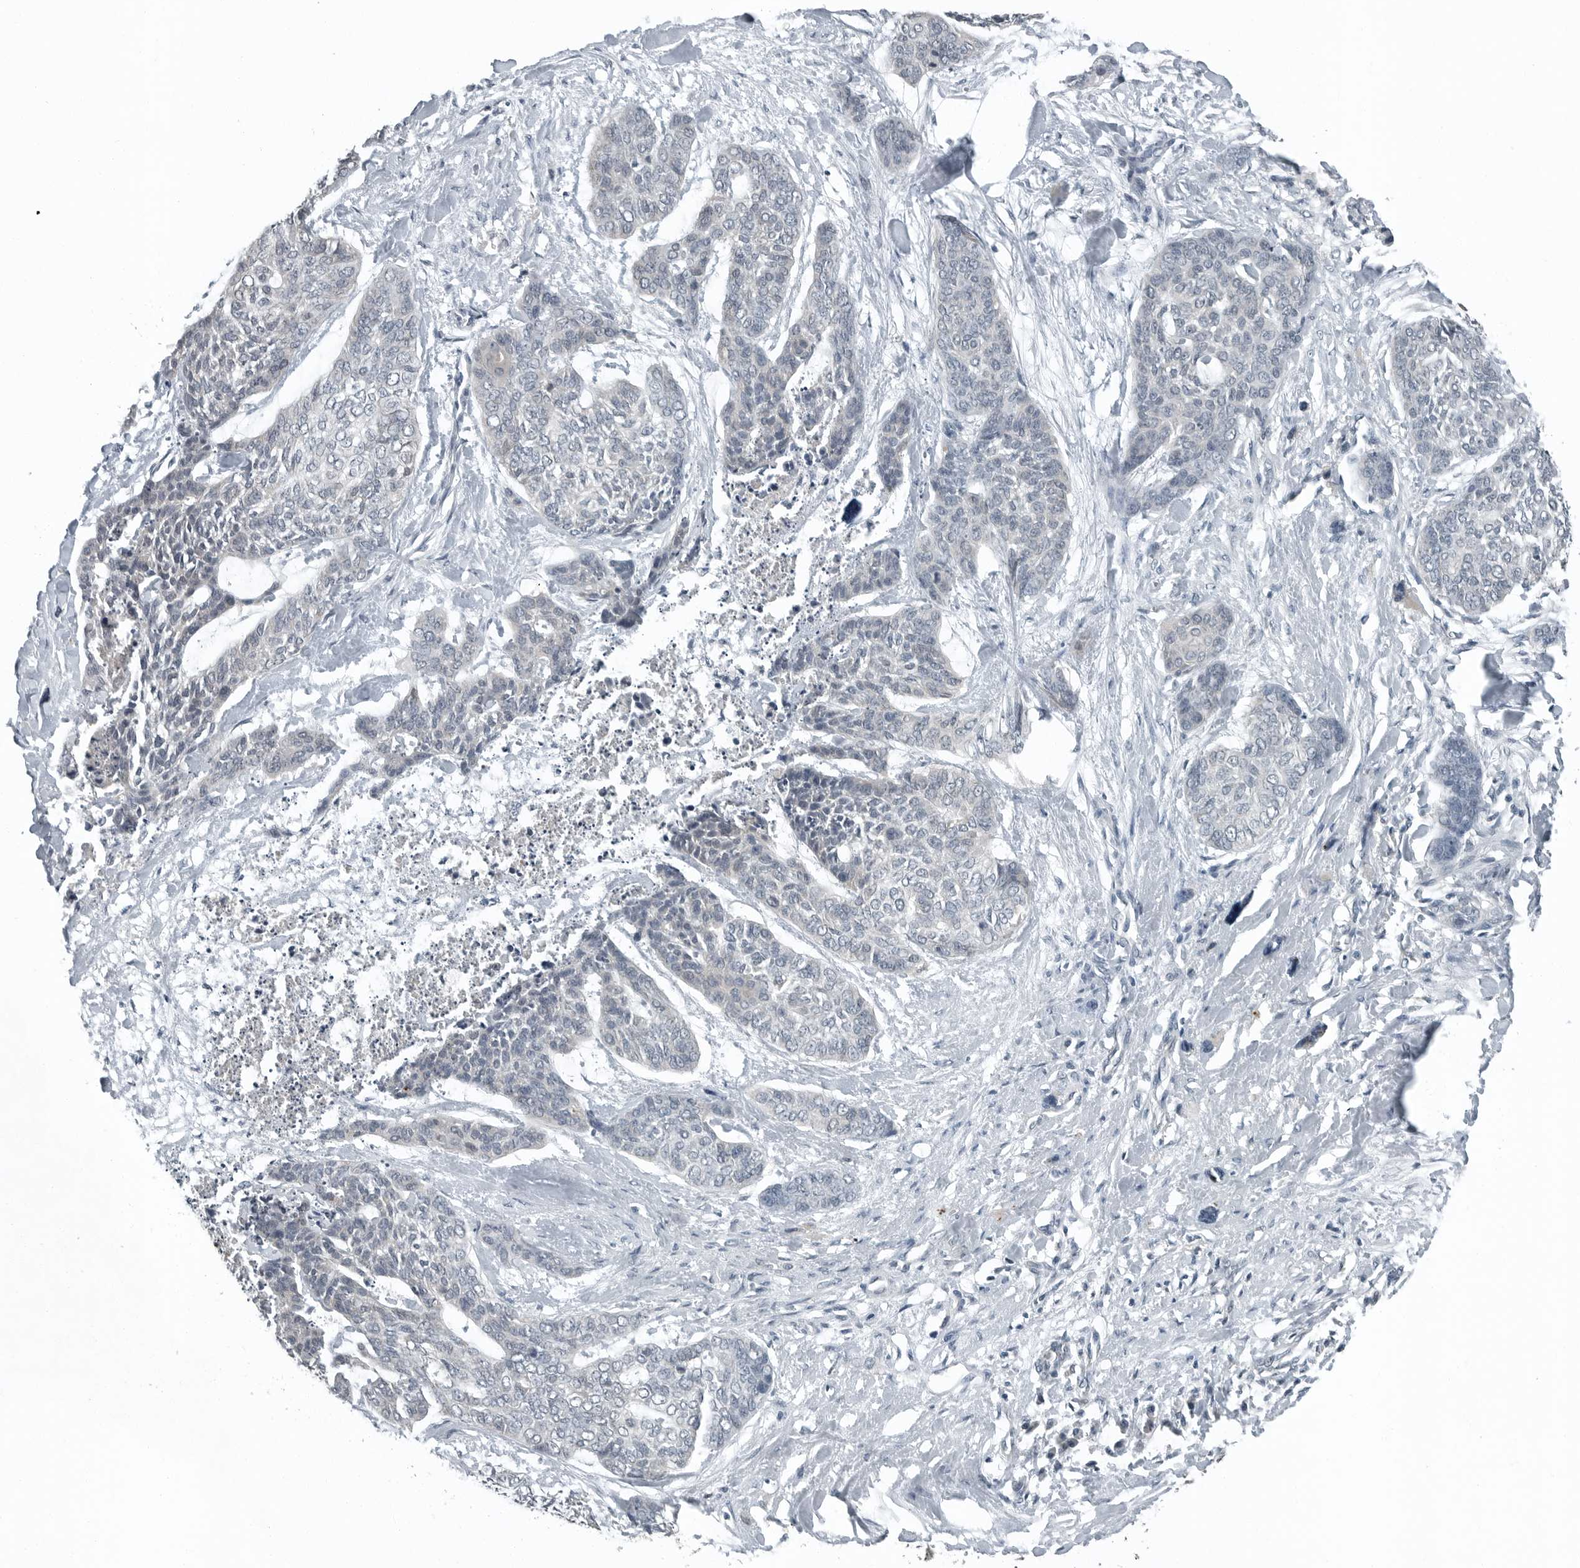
{"staining": {"intensity": "negative", "quantity": "none", "location": "none"}, "tissue": "skin cancer", "cell_type": "Tumor cells", "image_type": "cancer", "snomed": [{"axis": "morphology", "description": "Basal cell carcinoma"}, {"axis": "topography", "description": "Skin"}], "caption": "Tumor cells show no significant staining in skin cancer.", "gene": "KYAT1", "patient": {"sex": "female", "age": 64}}